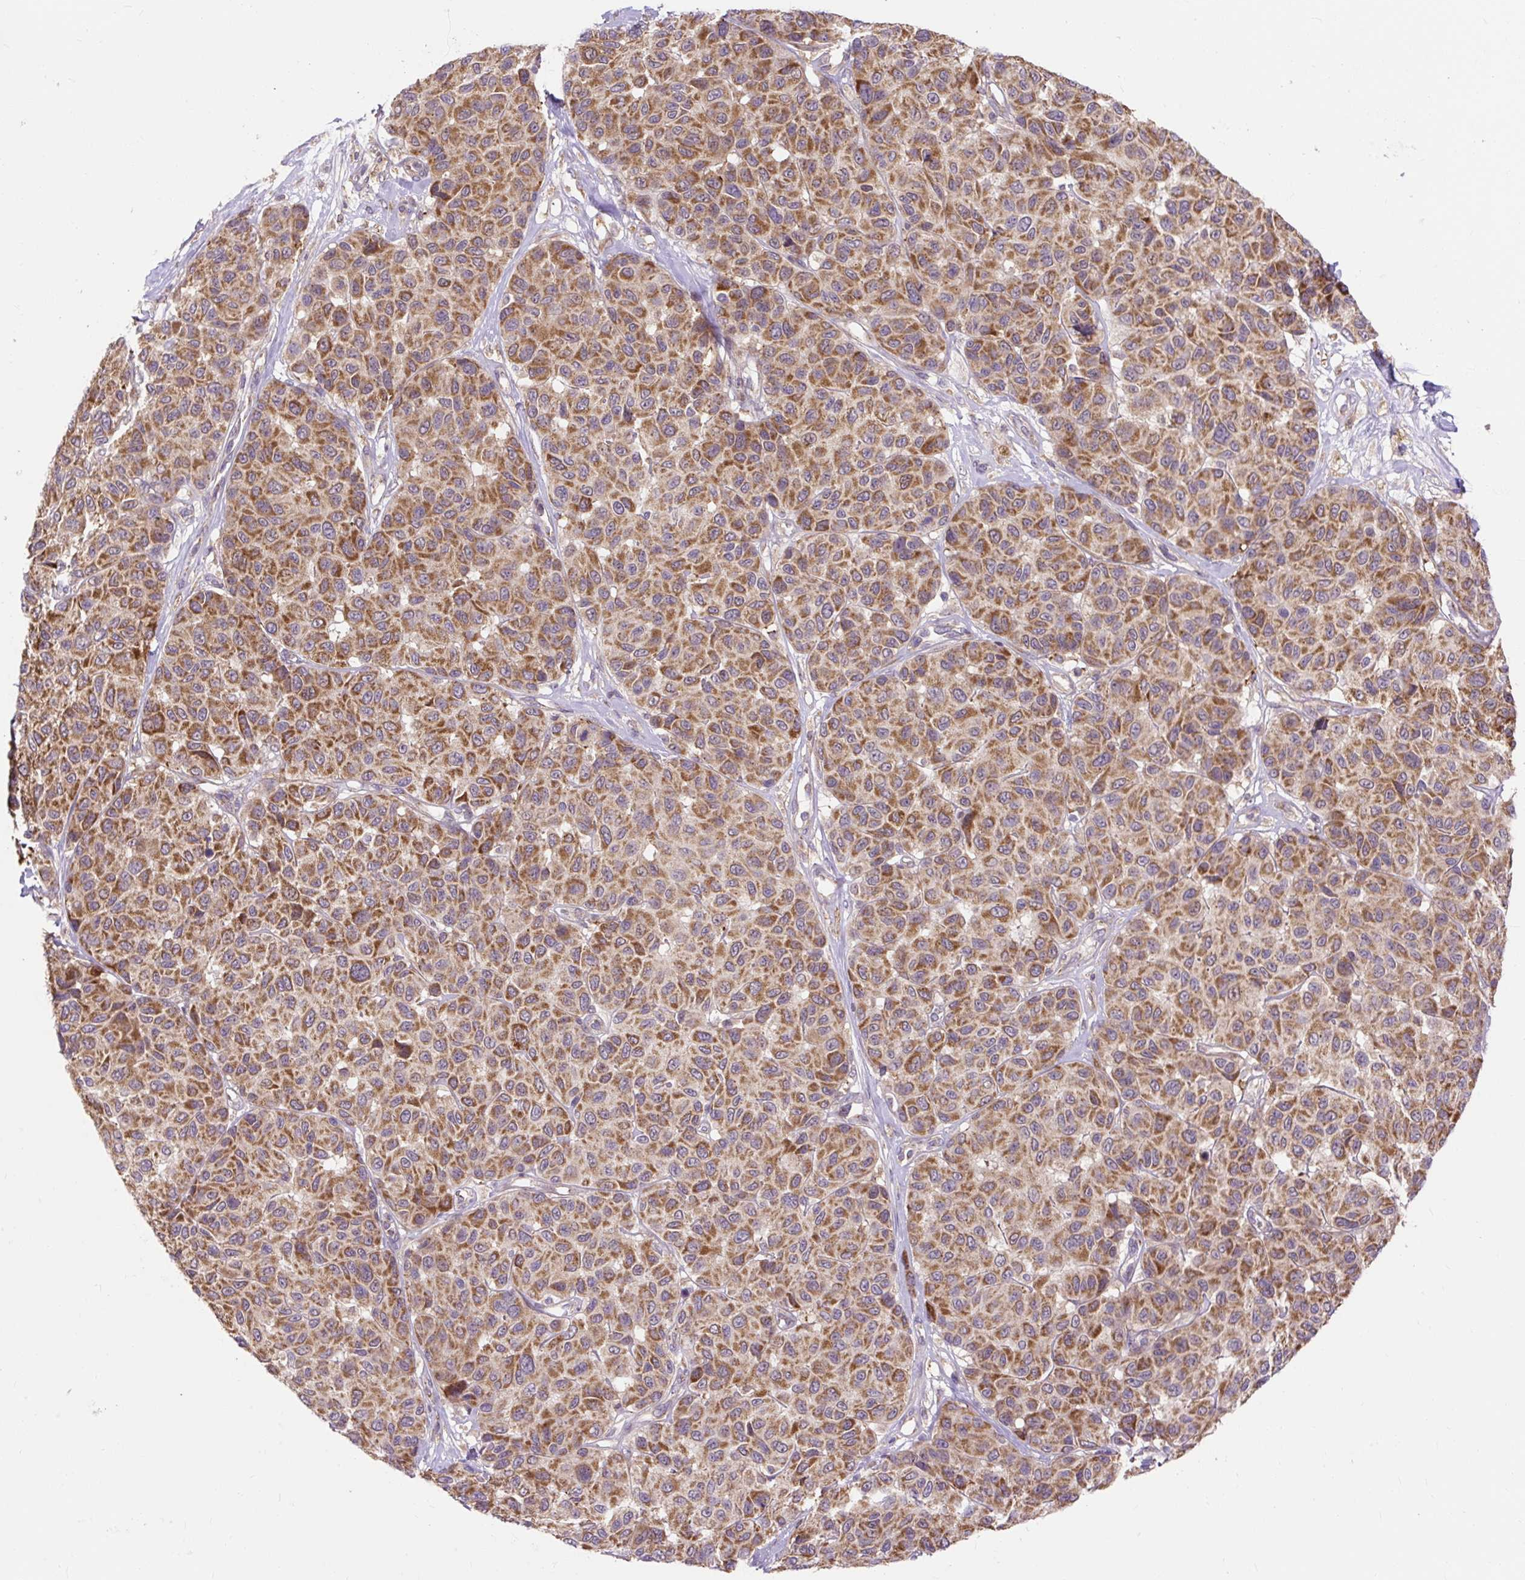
{"staining": {"intensity": "moderate", "quantity": ">75%", "location": "cytoplasmic/membranous"}, "tissue": "melanoma", "cell_type": "Tumor cells", "image_type": "cancer", "snomed": [{"axis": "morphology", "description": "Malignant melanoma, NOS"}, {"axis": "topography", "description": "Skin"}], "caption": "A brown stain highlights moderate cytoplasmic/membranous staining of a protein in malignant melanoma tumor cells.", "gene": "TRIAP1", "patient": {"sex": "female", "age": 66}}